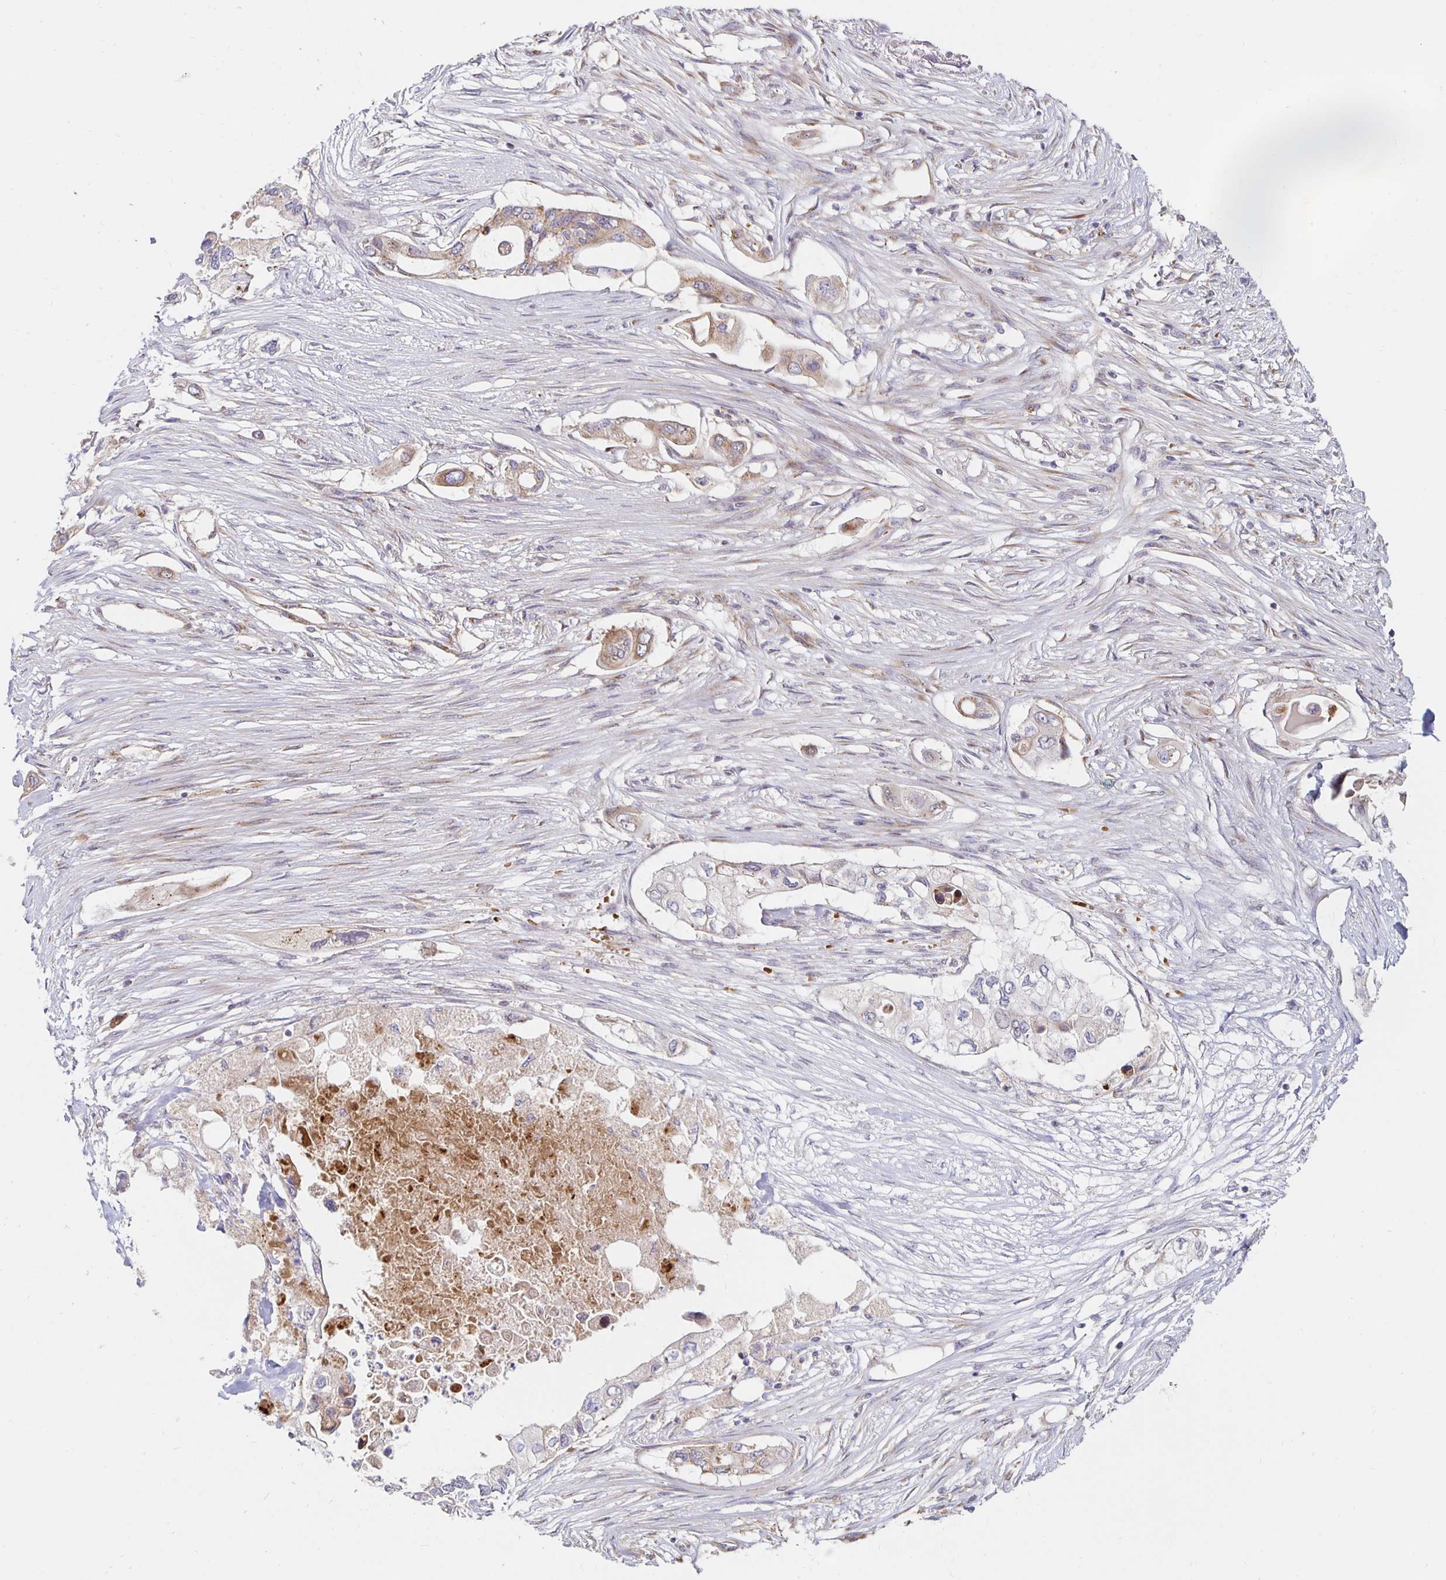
{"staining": {"intensity": "moderate", "quantity": "25%-75%", "location": "cytoplasmic/membranous"}, "tissue": "pancreatic cancer", "cell_type": "Tumor cells", "image_type": "cancer", "snomed": [{"axis": "morphology", "description": "Adenocarcinoma, NOS"}, {"axis": "topography", "description": "Pancreas"}], "caption": "About 25%-75% of tumor cells in adenocarcinoma (pancreatic) show moderate cytoplasmic/membranous protein expression as visualized by brown immunohistochemical staining.", "gene": "MRPL28", "patient": {"sex": "female", "age": 63}}